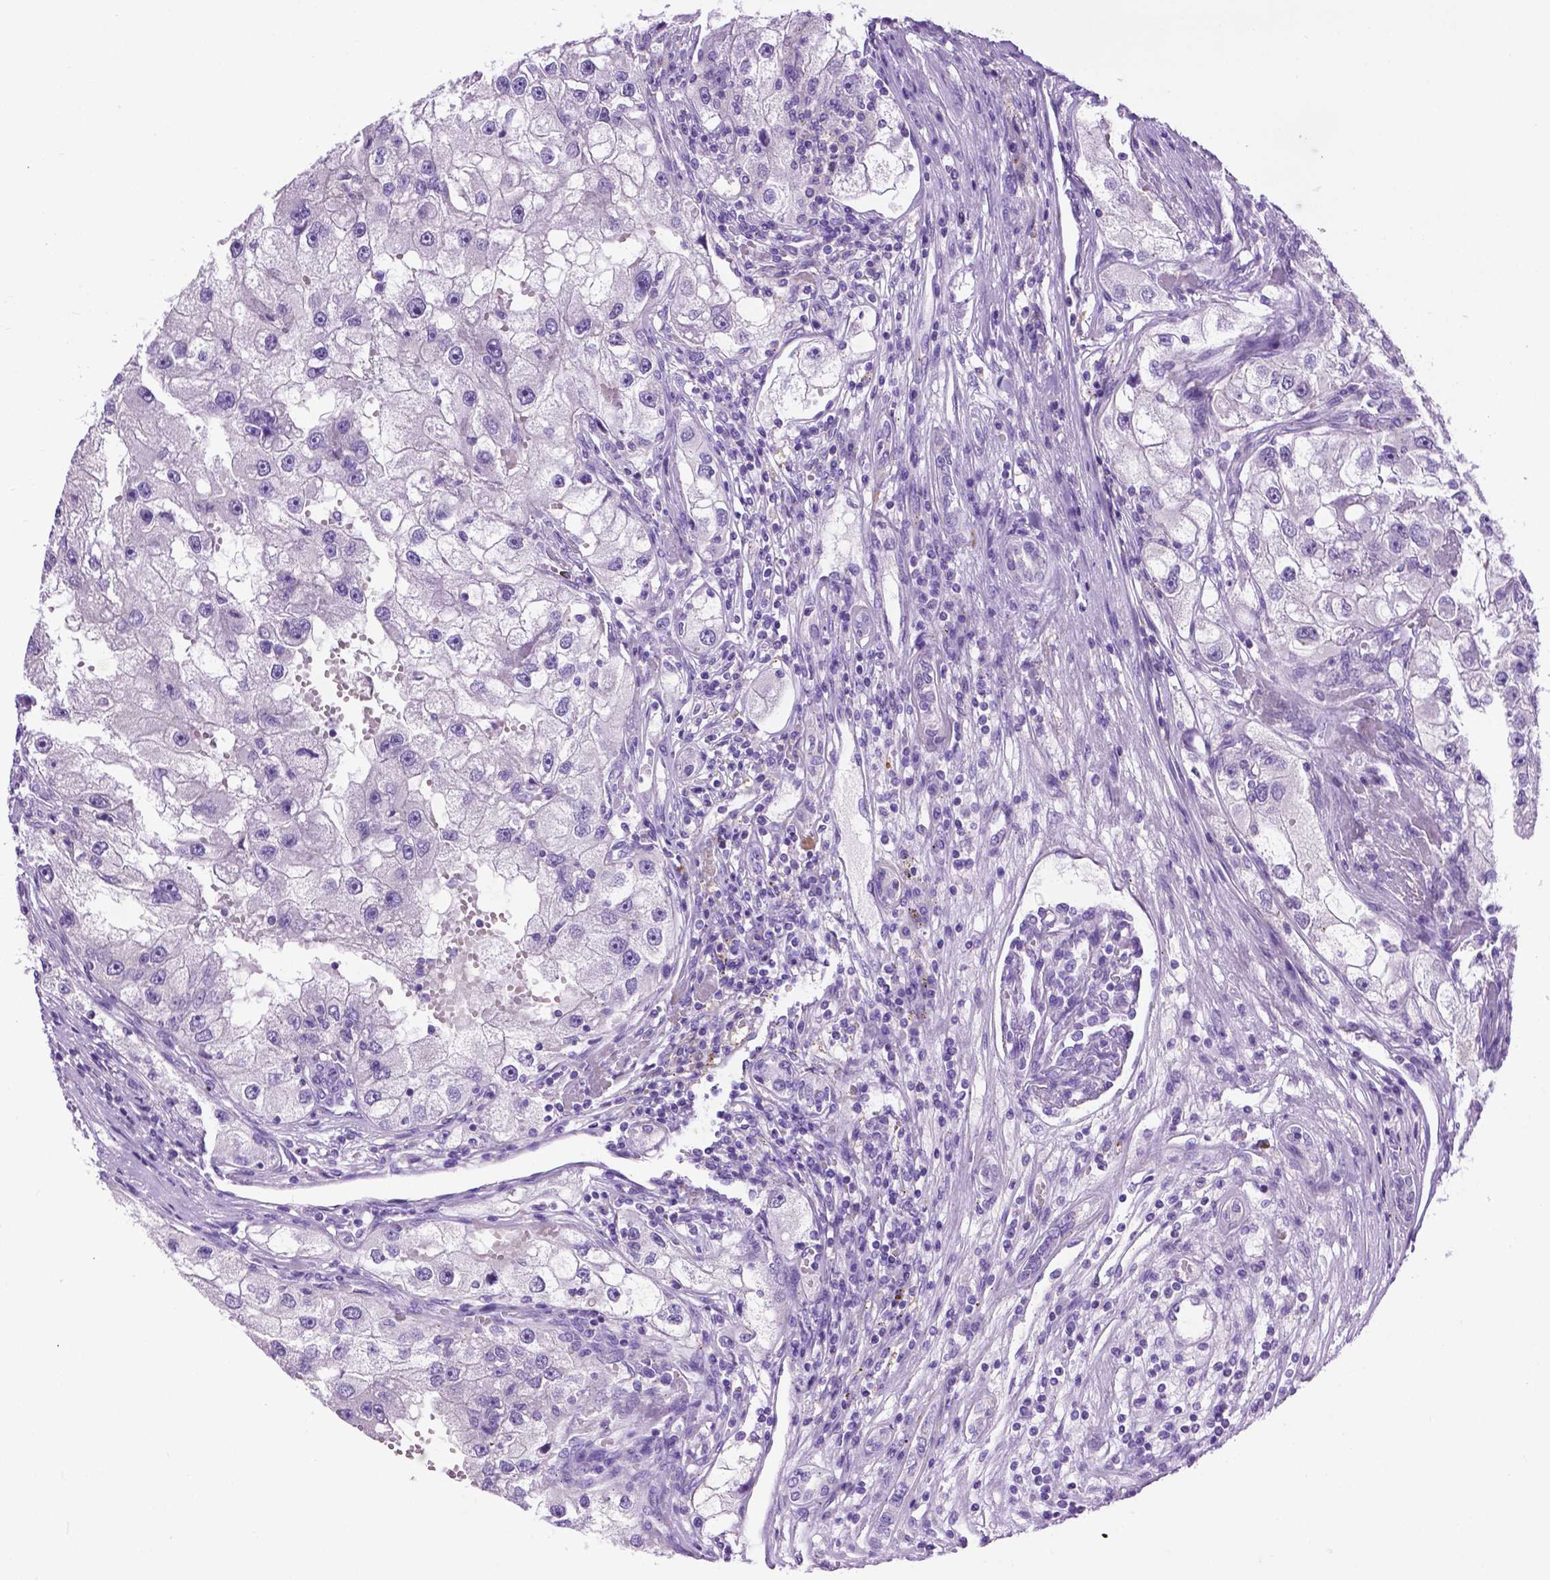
{"staining": {"intensity": "negative", "quantity": "none", "location": "none"}, "tissue": "renal cancer", "cell_type": "Tumor cells", "image_type": "cancer", "snomed": [{"axis": "morphology", "description": "Adenocarcinoma, NOS"}, {"axis": "topography", "description": "Kidney"}], "caption": "Image shows no significant protein staining in tumor cells of renal cancer (adenocarcinoma).", "gene": "MMP27", "patient": {"sex": "male", "age": 63}}